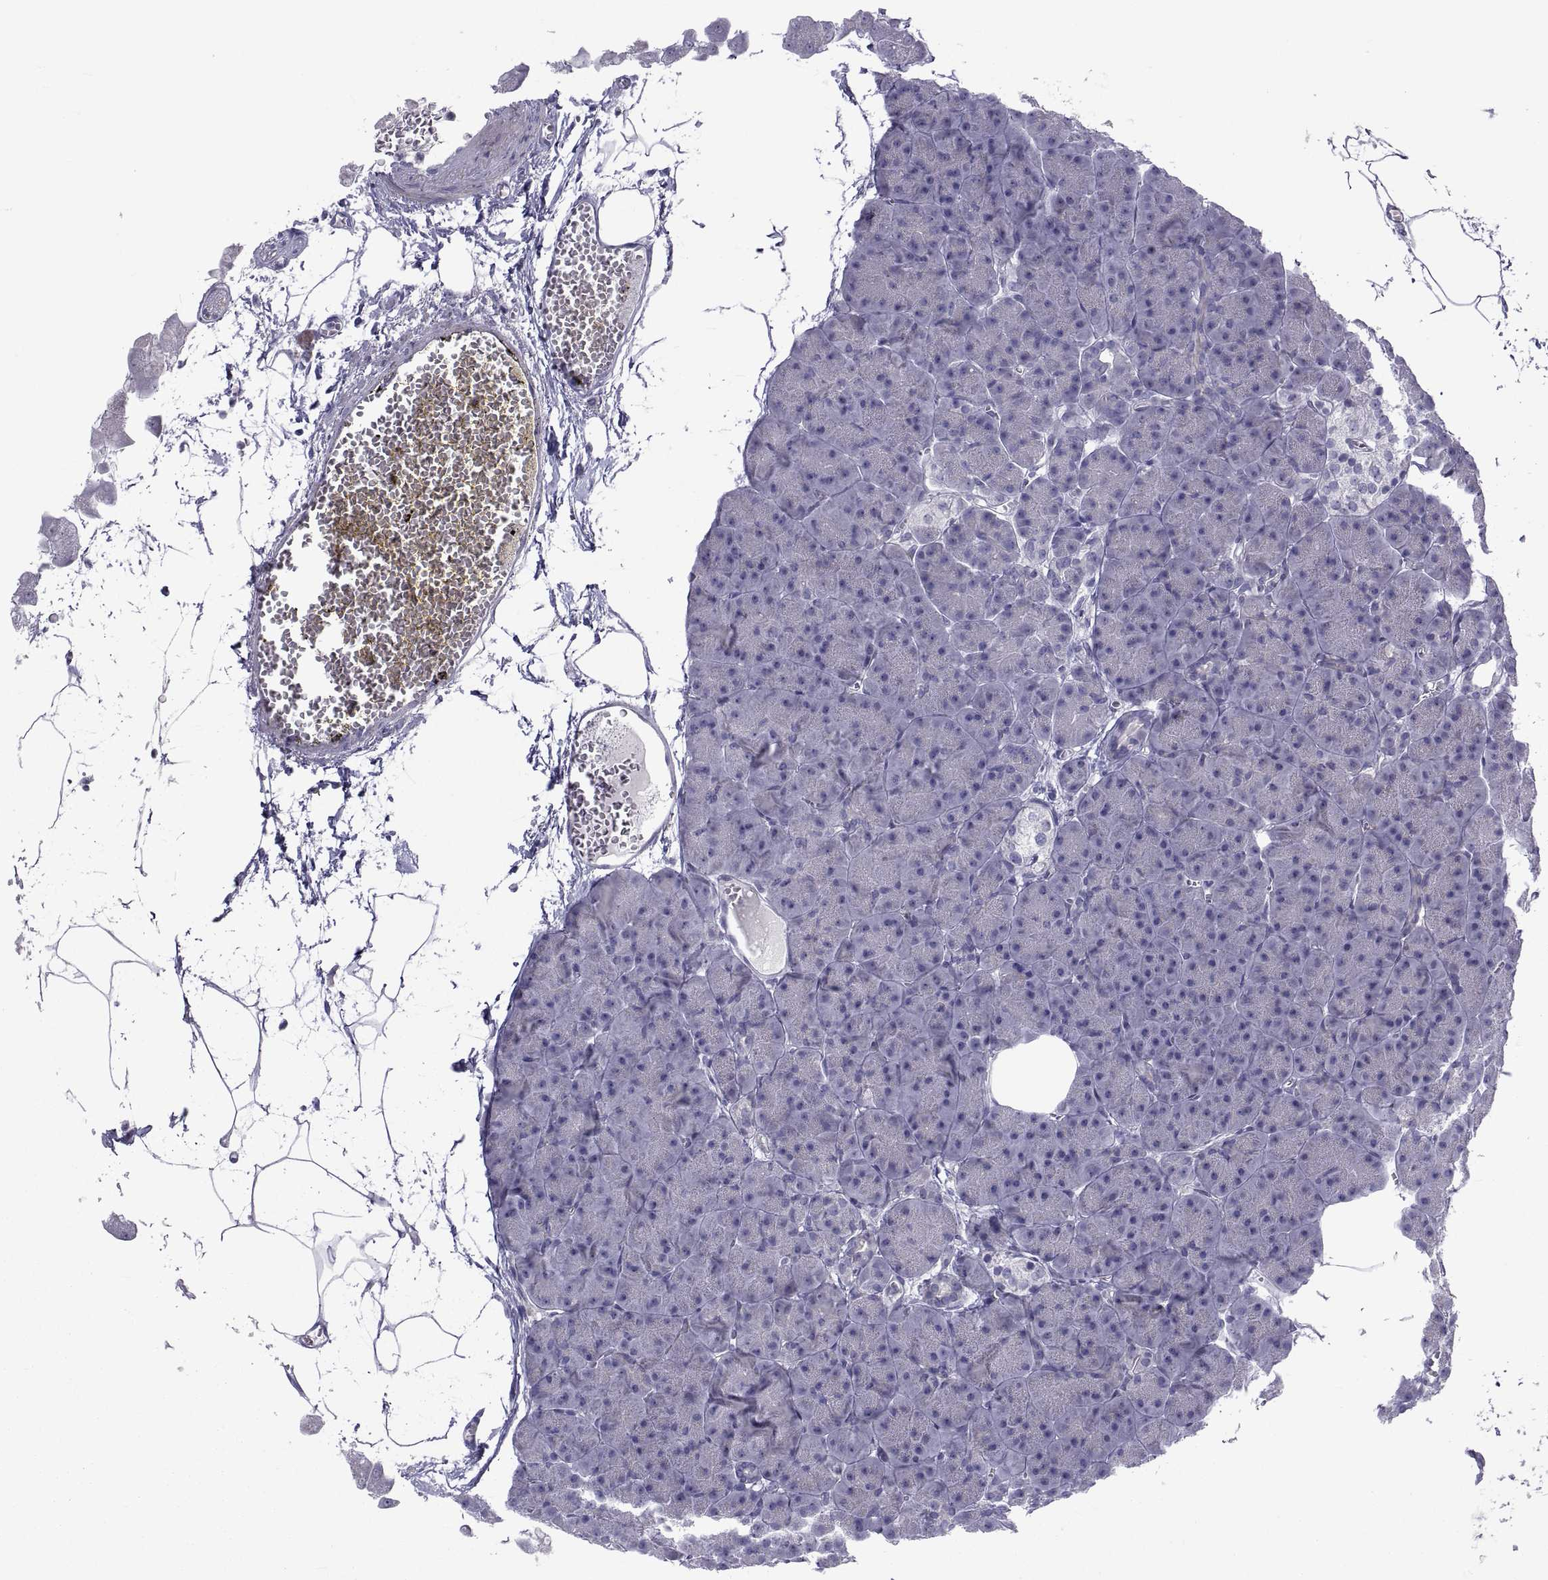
{"staining": {"intensity": "negative", "quantity": "none", "location": "none"}, "tissue": "pancreas", "cell_type": "Exocrine glandular cells", "image_type": "normal", "snomed": [{"axis": "morphology", "description": "Normal tissue, NOS"}, {"axis": "topography", "description": "Adipose tissue"}, {"axis": "topography", "description": "Pancreas"}, {"axis": "topography", "description": "Peripheral nerve tissue"}], "caption": "Protein analysis of normal pancreas displays no significant positivity in exocrine glandular cells.", "gene": "TMEM158", "patient": {"sex": "female", "age": 58}}